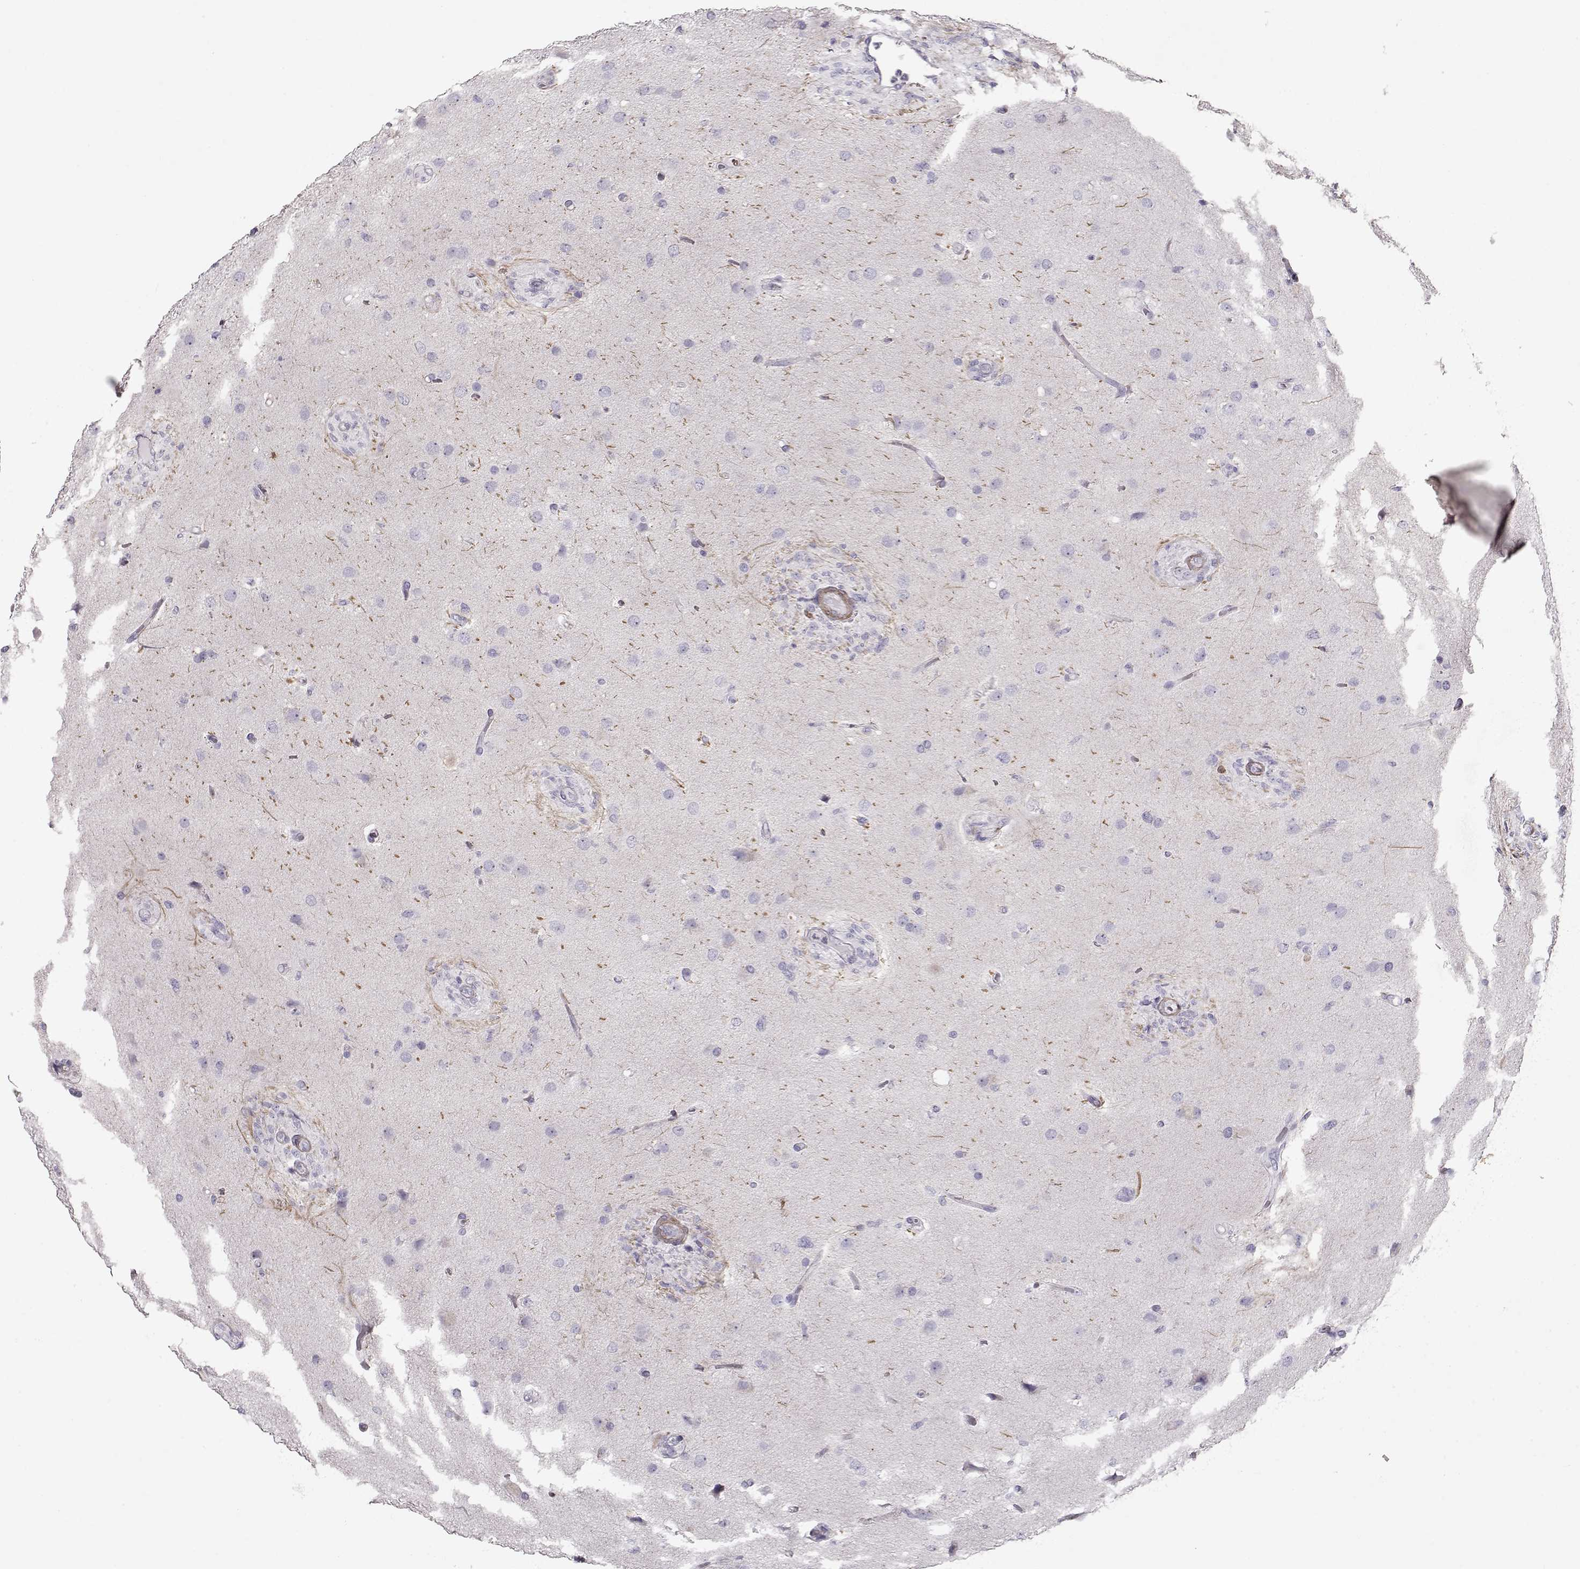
{"staining": {"intensity": "negative", "quantity": "none", "location": "none"}, "tissue": "glioma", "cell_type": "Tumor cells", "image_type": "cancer", "snomed": [{"axis": "morphology", "description": "Glioma, malignant, High grade"}, {"axis": "topography", "description": "Brain"}], "caption": "Photomicrograph shows no significant protein expression in tumor cells of glioma.", "gene": "SLITRK3", "patient": {"sex": "male", "age": 68}}